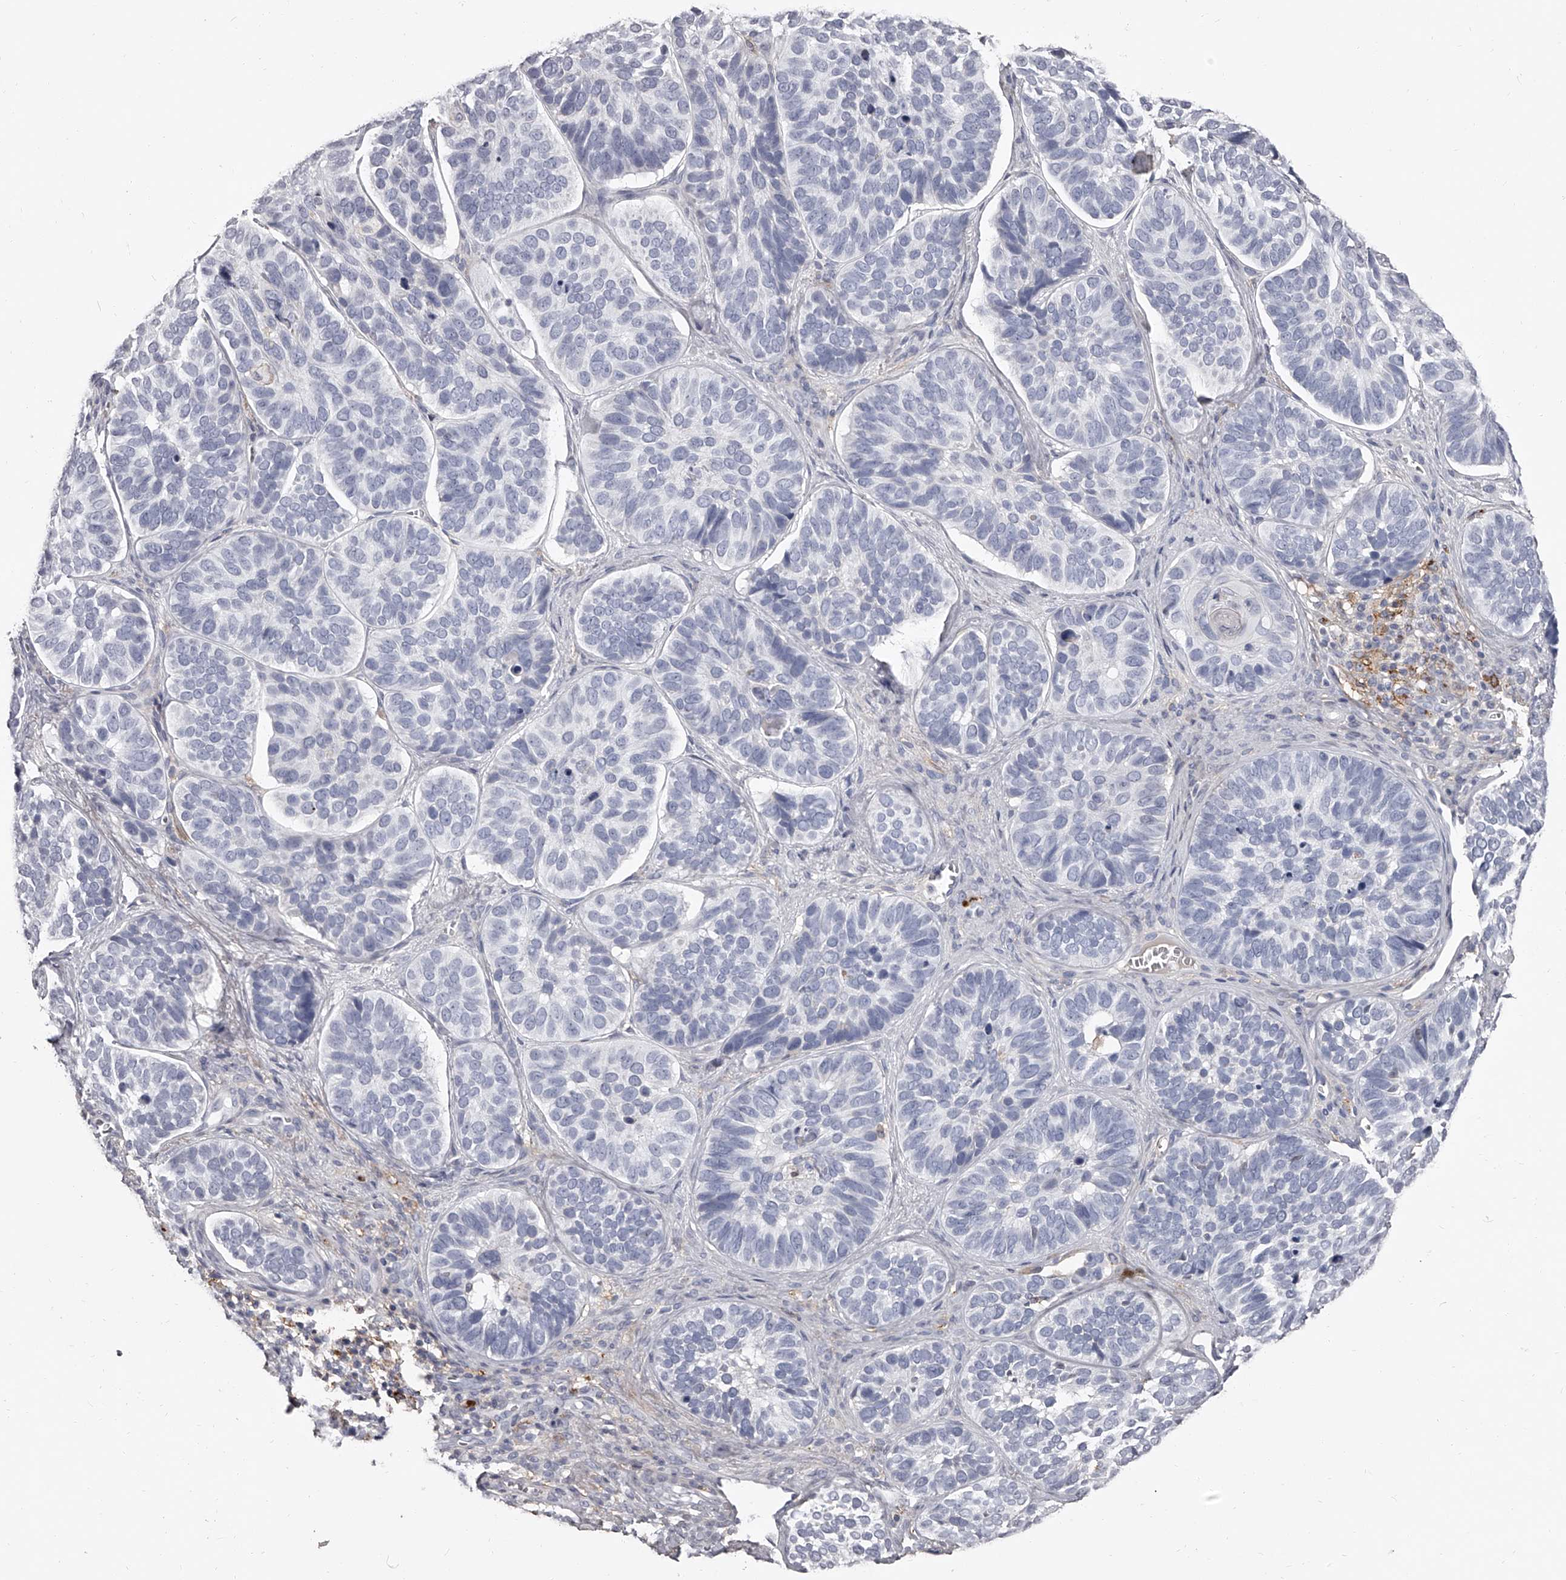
{"staining": {"intensity": "negative", "quantity": "none", "location": "none"}, "tissue": "skin cancer", "cell_type": "Tumor cells", "image_type": "cancer", "snomed": [{"axis": "morphology", "description": "Basal cell carcinoma"}, {"axis": "topography", "description": "Skin"}], "caption": "Immunohistochemical staining of skin basal cell carcinoma shows no significant expression in tumor cells.", "gene": "PACSIN1", "patient": {"sex": "male", "age": 62}}